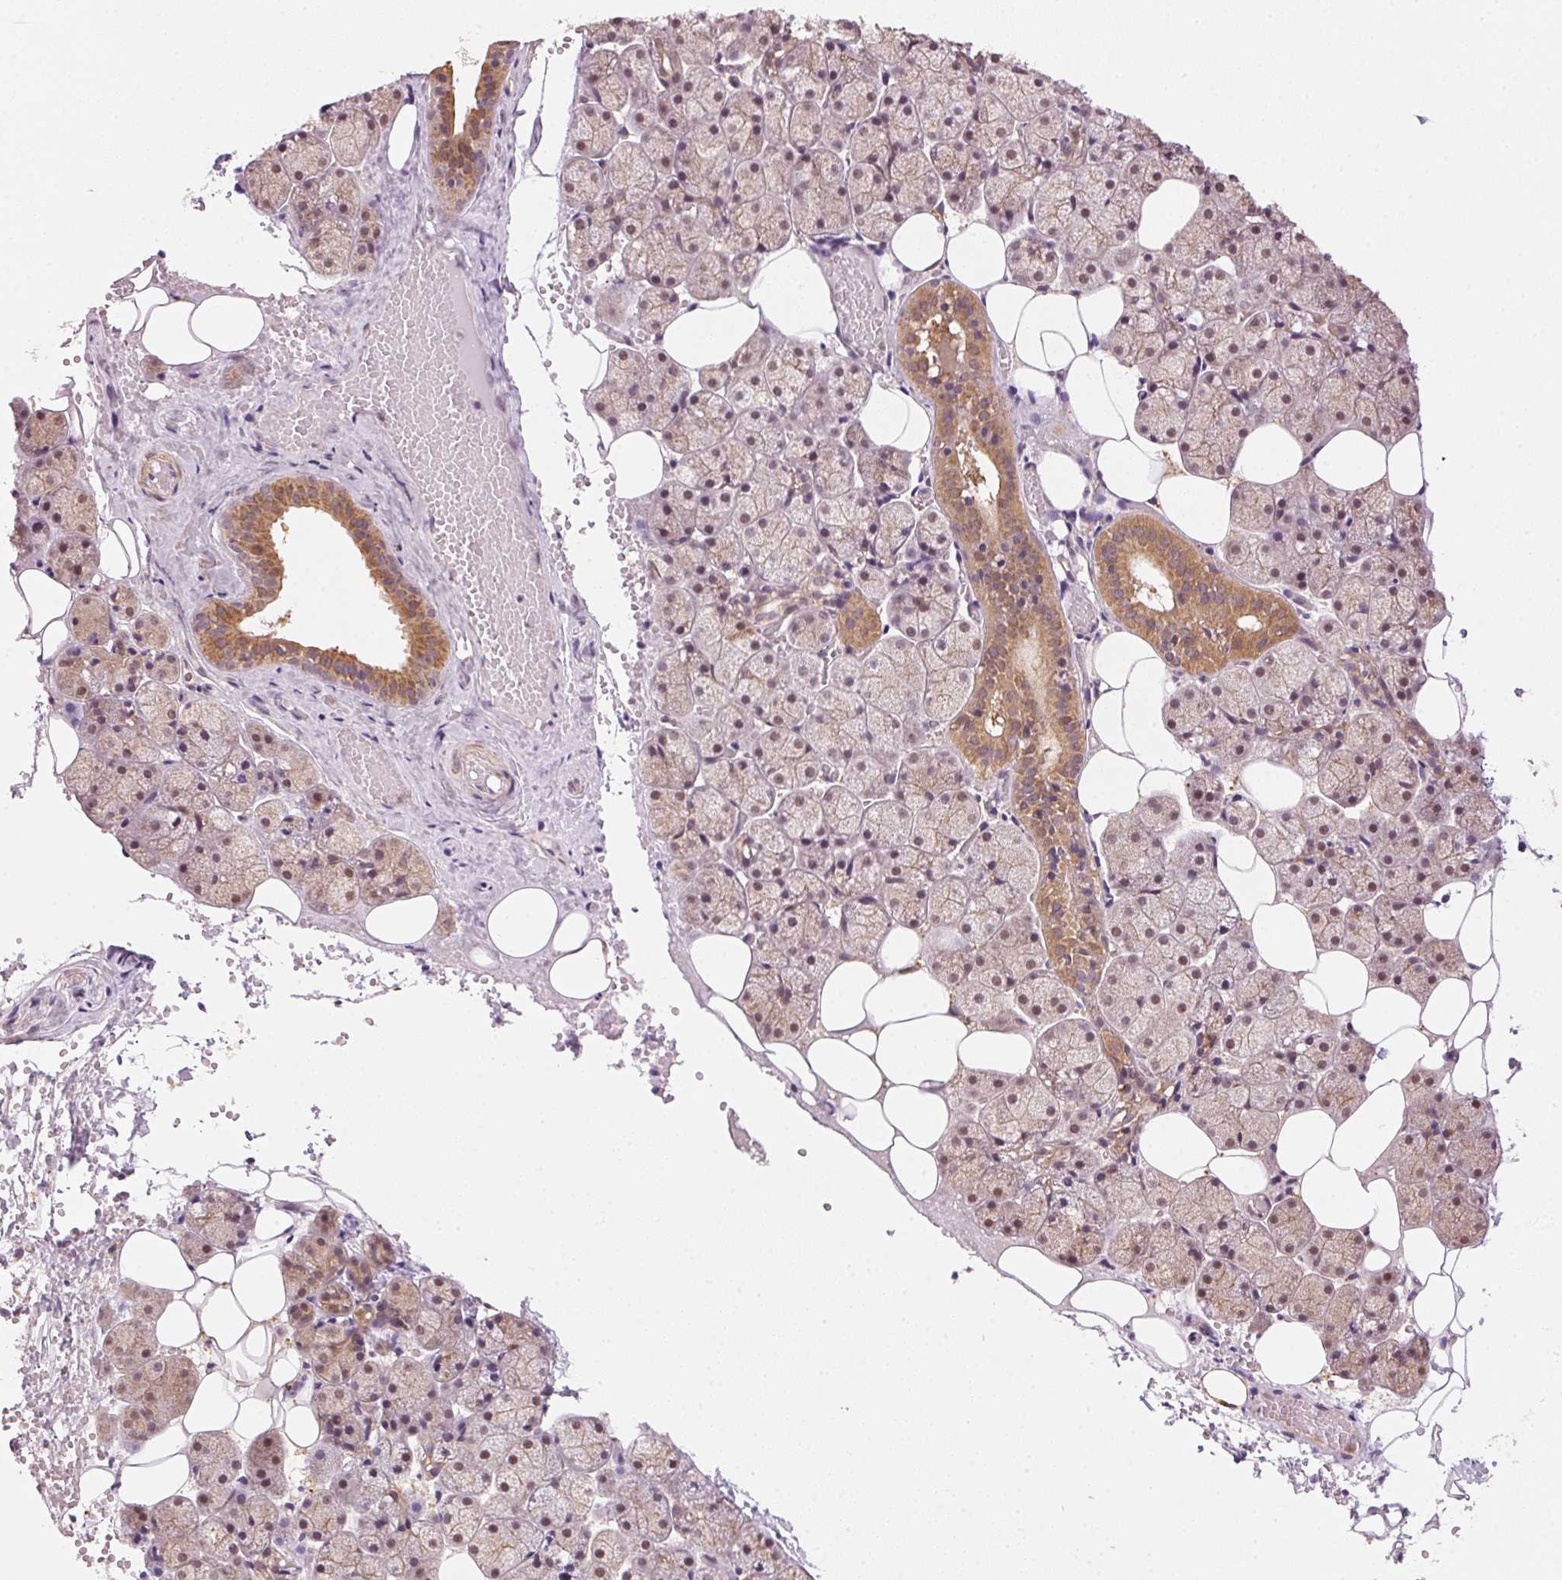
{"staining": {"intensity": "moderate", "quantity": "25%-75%", "location": "cytoplasmic/membranous,nuclear"}, "tissue": "salivary gland", "cell_type": "Glandular cells", "image_type": "normal", "snomed": [{"axis": "morphology", "description": "Normal tissue, NOS"}, {"axis": "topography", "description": "Salivary gland"}], "caption": "IHC (DAB) staining of normal salivary gland displays moderate cytoplasmic/membranous,nuclear protein positivity in approximately 25%-75% of glandular cells.", "gene": "SC5D", "patient": {"sex": "male", "age": 38}}